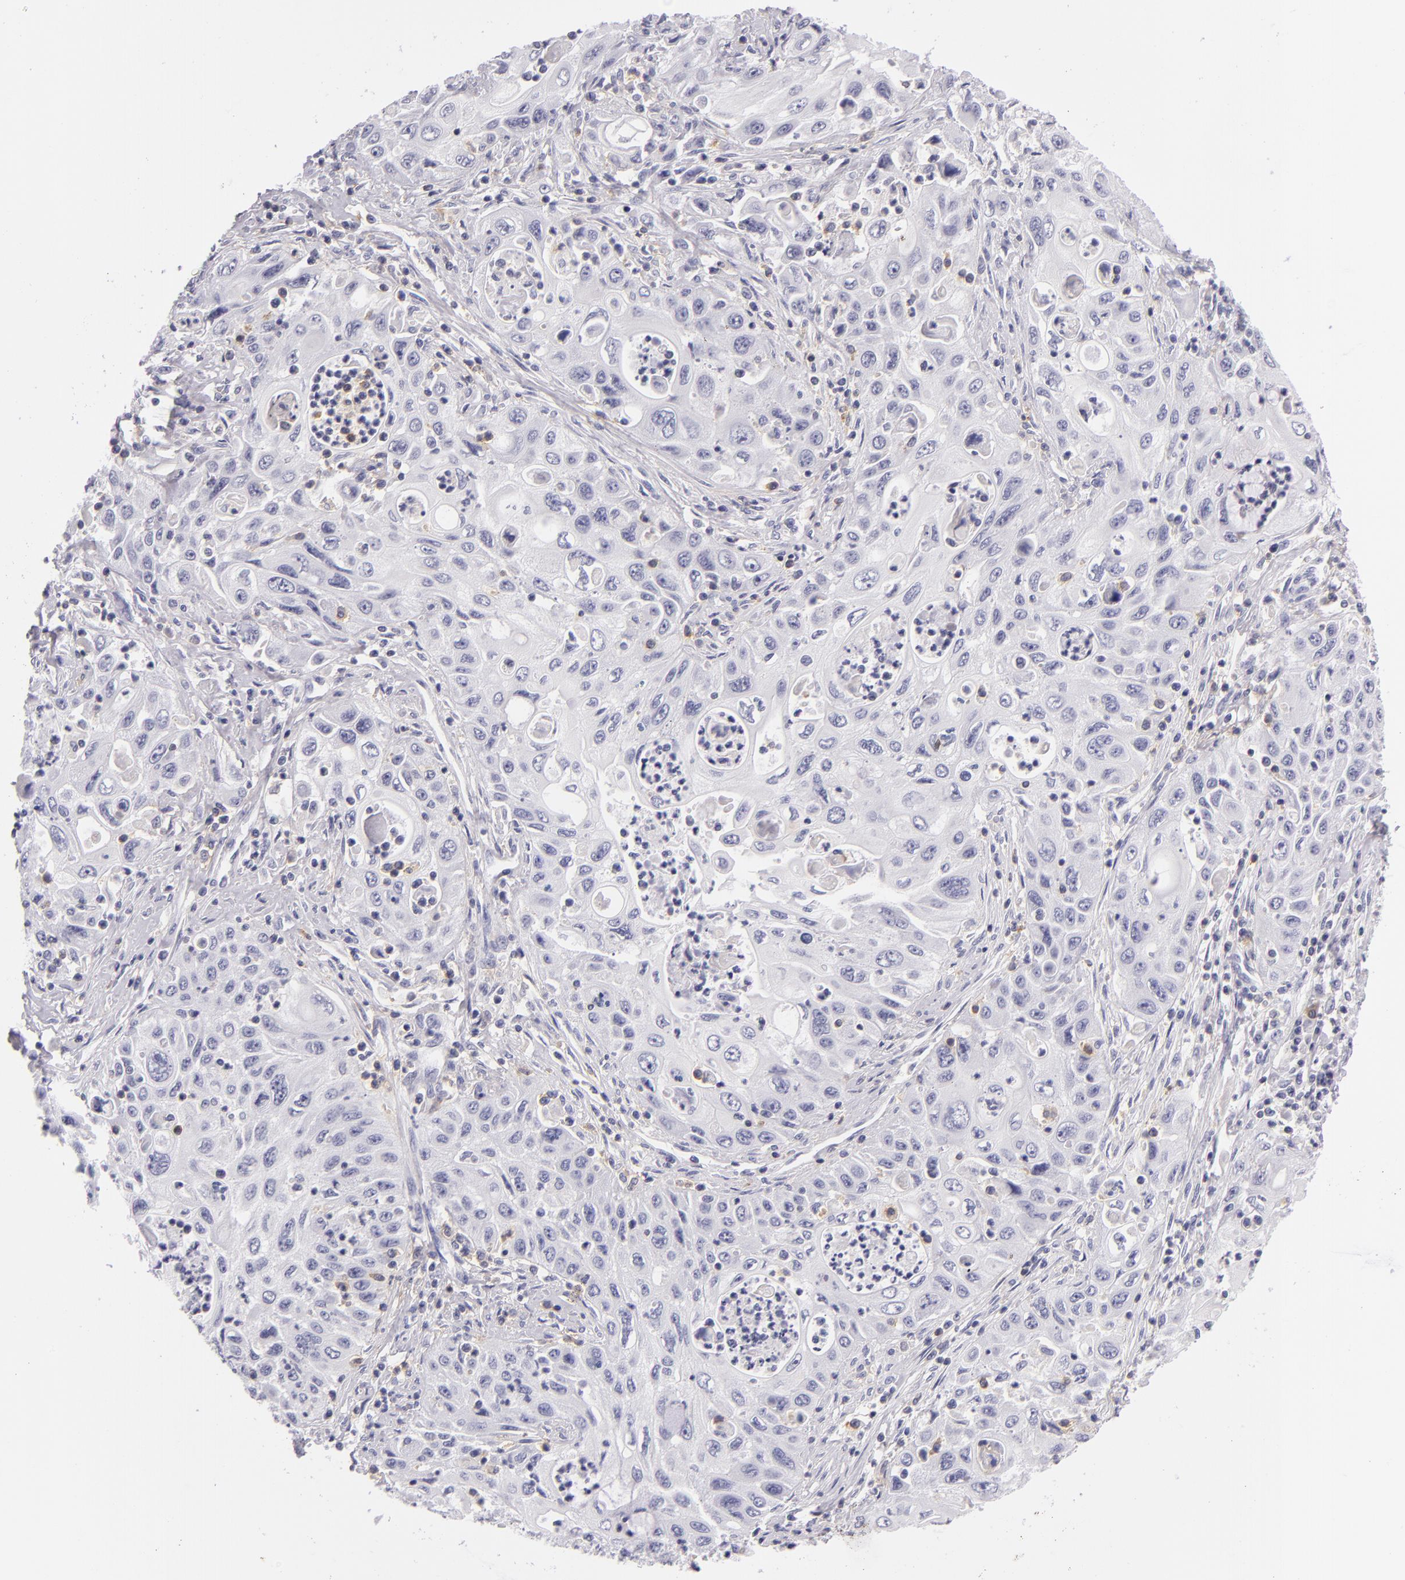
{"staining": {"intensity": "negative", "quantity": "none", "location": "none"}, "tissue": "pancreatic cancer", "cell_type": "Tumor cells", "image_type": "cancer", "snomed": [{"axis": "morphology", "description": "Adenocarcinoma, NOS"}, {"axis": "topography", "description": "Pancreas"}], "caption": "Immunohistochemistry photomicrograph of neoplastic tissue: pancreatic adenocarcinoma stained with DAB demonstrates no significant protein expression in tumor cells.", "gene": "CD48", "patient": {"sex": "male", "age": 70}}